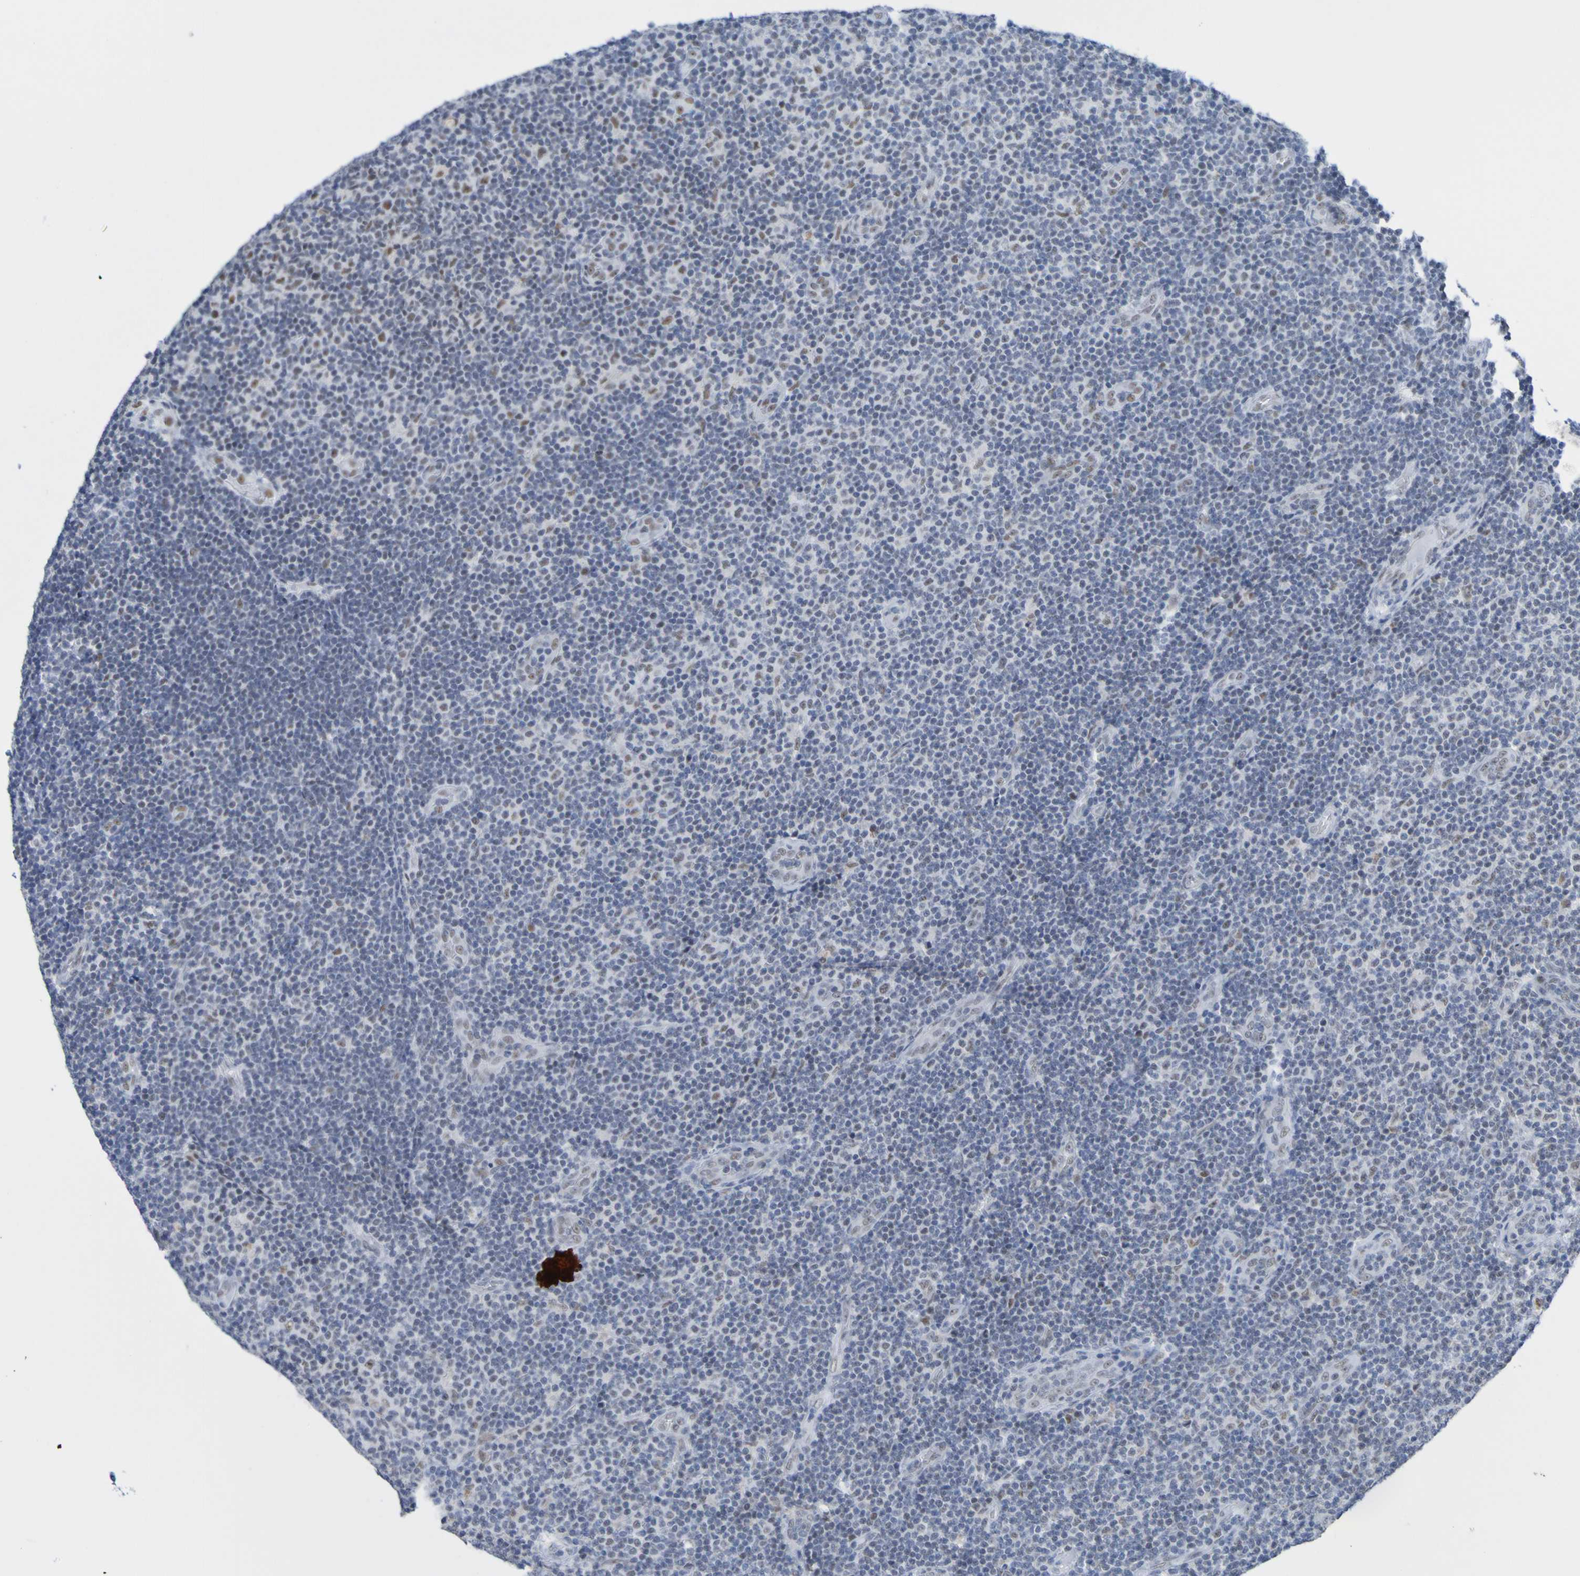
{"staining": {"intensity": "negative", "quantity": "none", "location": "none"}, "tissue": "lymphoma", "cell_type": "Tumor cells", "image_type": "cancer", "snomed": [{"axis": "morphology", "description": "Malignant lymphoma, non-Hodgkin's type, Low grade"}, {"axis": "topography", "description": "Lymph node"}], "caption": "This is an IHC photomicrograph of lymphoma. There is no expression in tumor cells.", "gene": "CDC5L", "patient": {"sex": "male", "age": 83}}